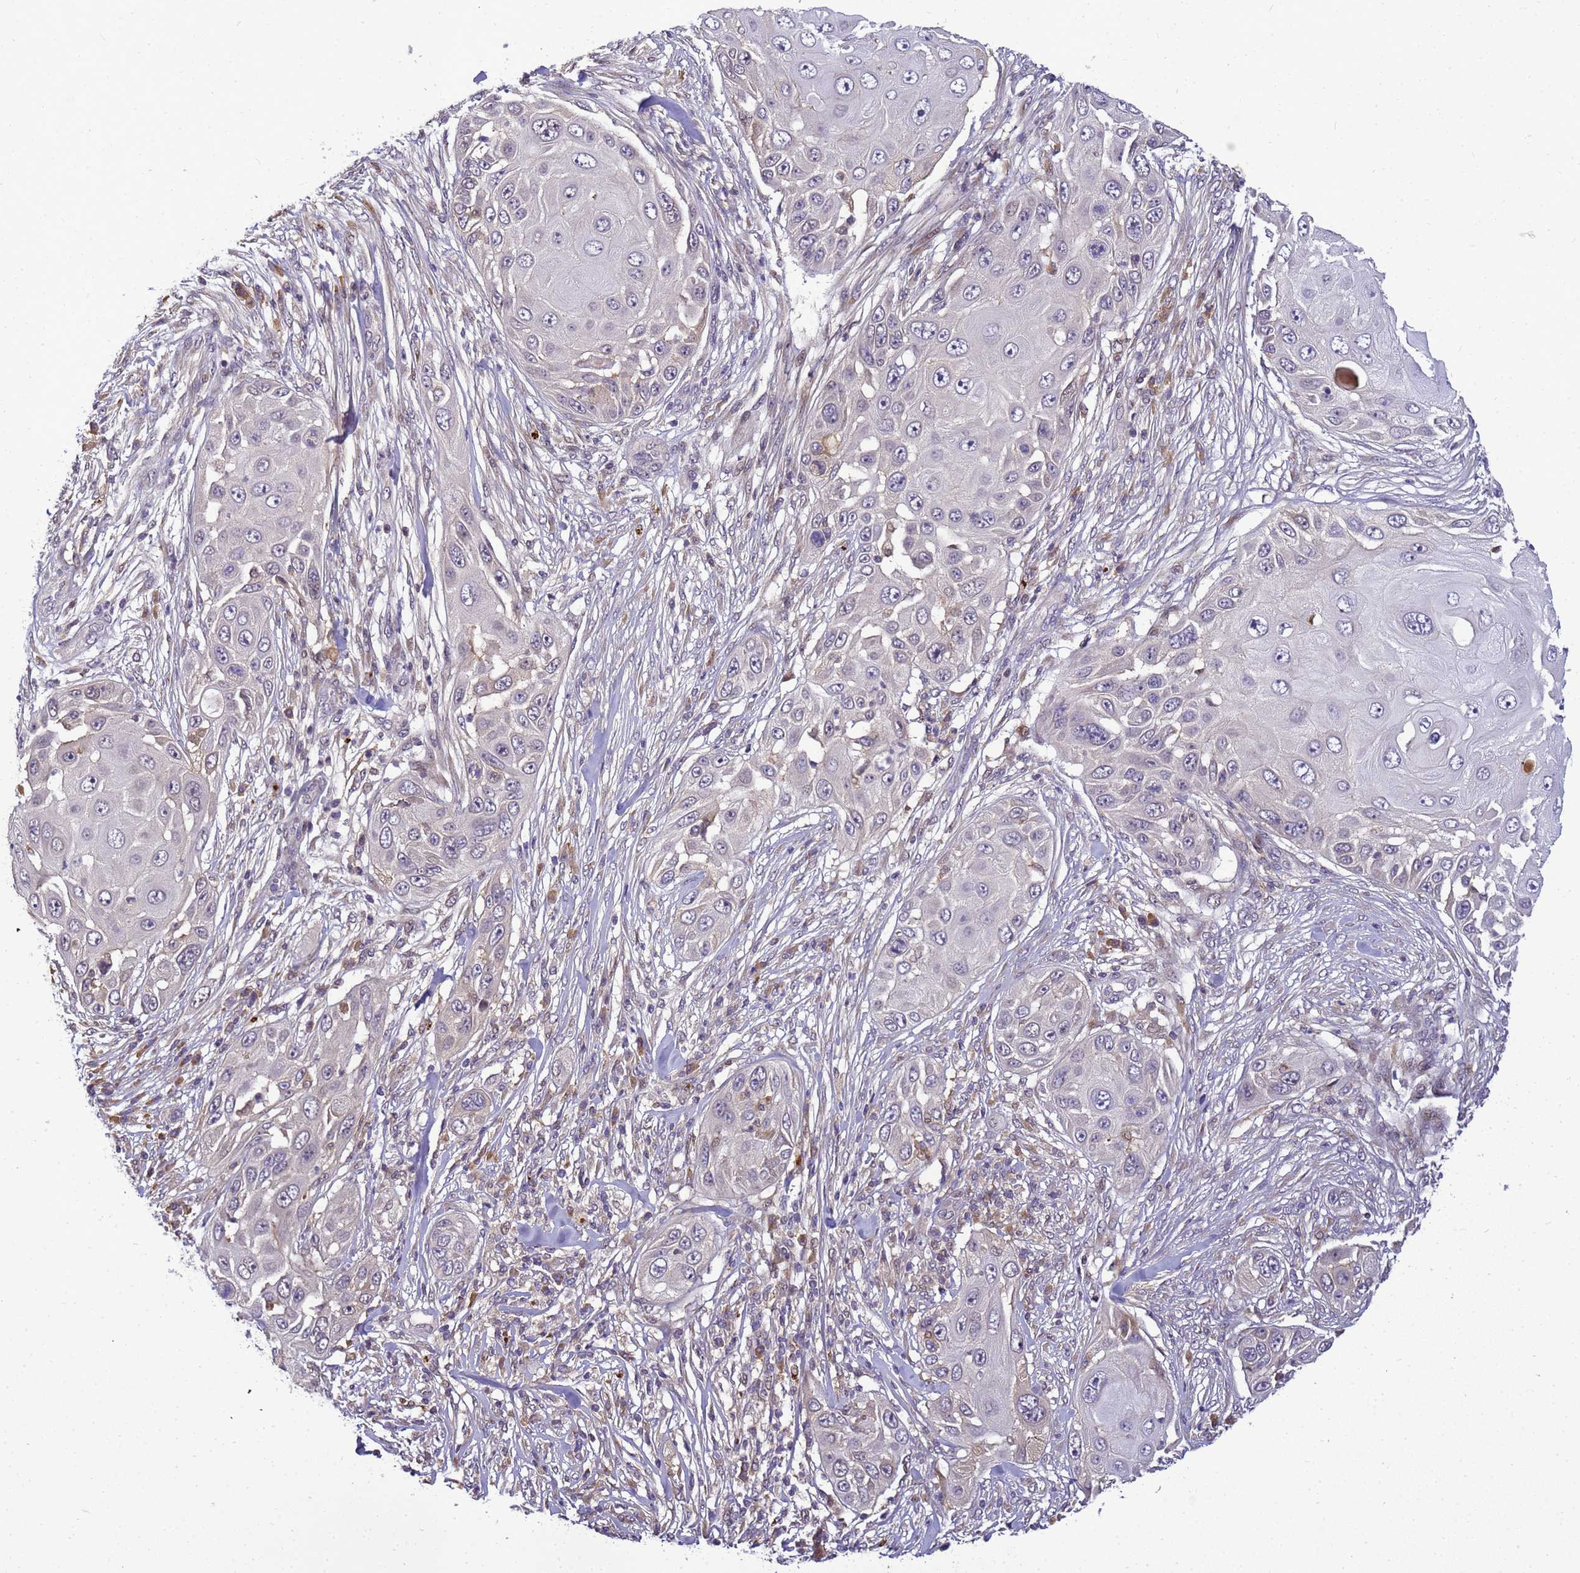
{"staining": {"intensity": "negative", "quantity": "none", "location": "none"}, "tissue": "skin cancer", "cell_type": "Tumor cells", "image_type": "cancer", "snomed": [{"axis": "morphology", "description": "Squamous cell carcinoma, NOS"}, {"axis": "topography", "description": "Skin"}], "caption": "Human squamous cell carcinoma (skin) stained for a protein using IHC exhibits no expression in tumor cells.", "gene": "TMEM74B", "patient": {"sex": "female", "age": 44}}